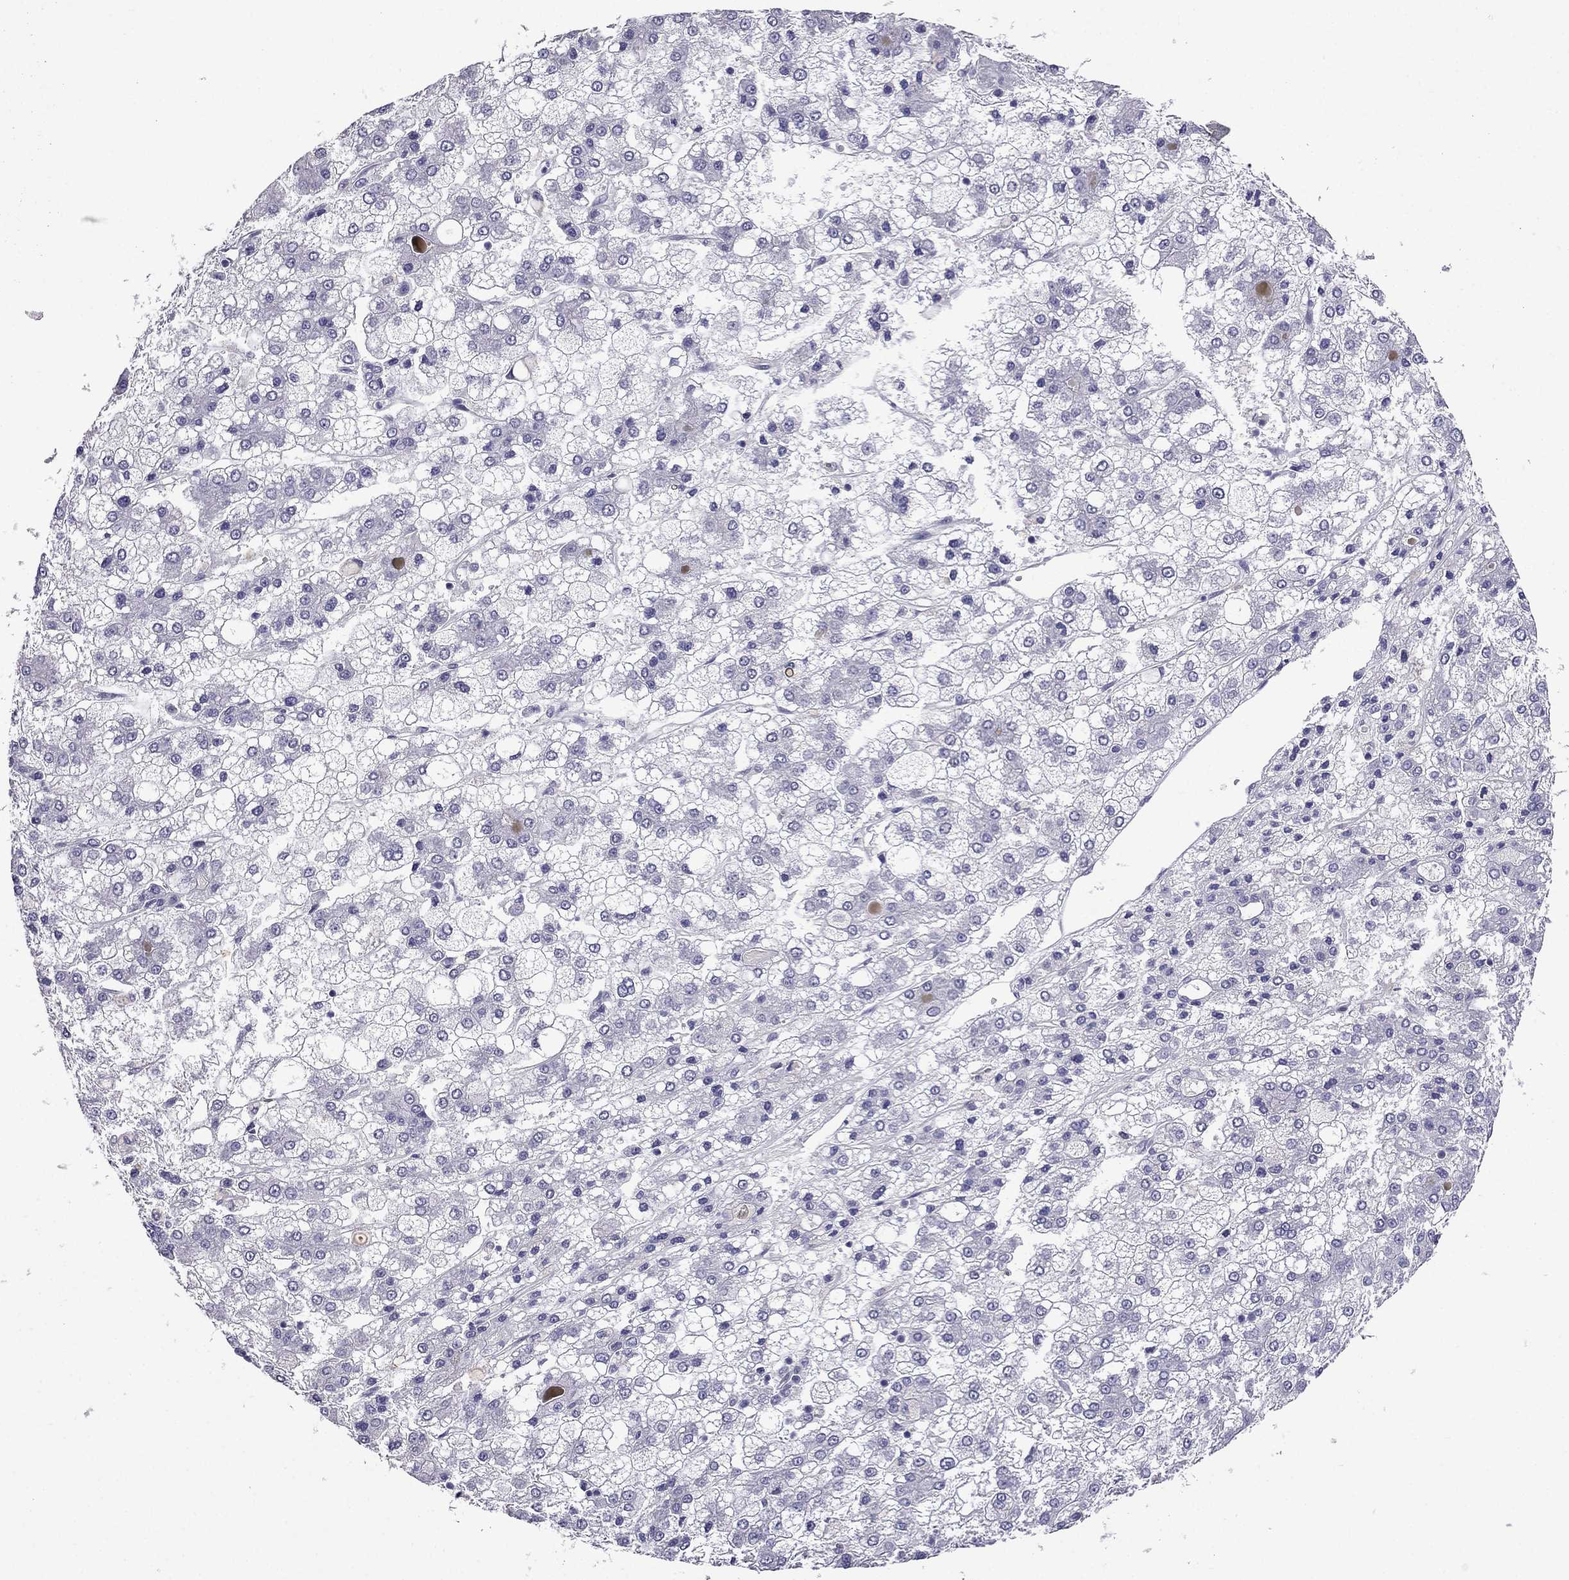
{"staining": {"intensity": "negative", "quantity": "none", "location": "none"}, "tissue": "liver cancer", "cell_type": "Tumor cells", "image_type": "cancer", "snomed": [{"axis": "morphology", "description": "Carcinoma, Hepatocellular, NOS"}, {"axis": "topography", "description": "Liver"}], "caption": "Liver cancer (hepatocellular carcinoma) was stained to show a protein in brown. There is no significant expression in tumor cells.", "gene": "SCNN1D", "patient": {"sex": "male", "age": 73}}